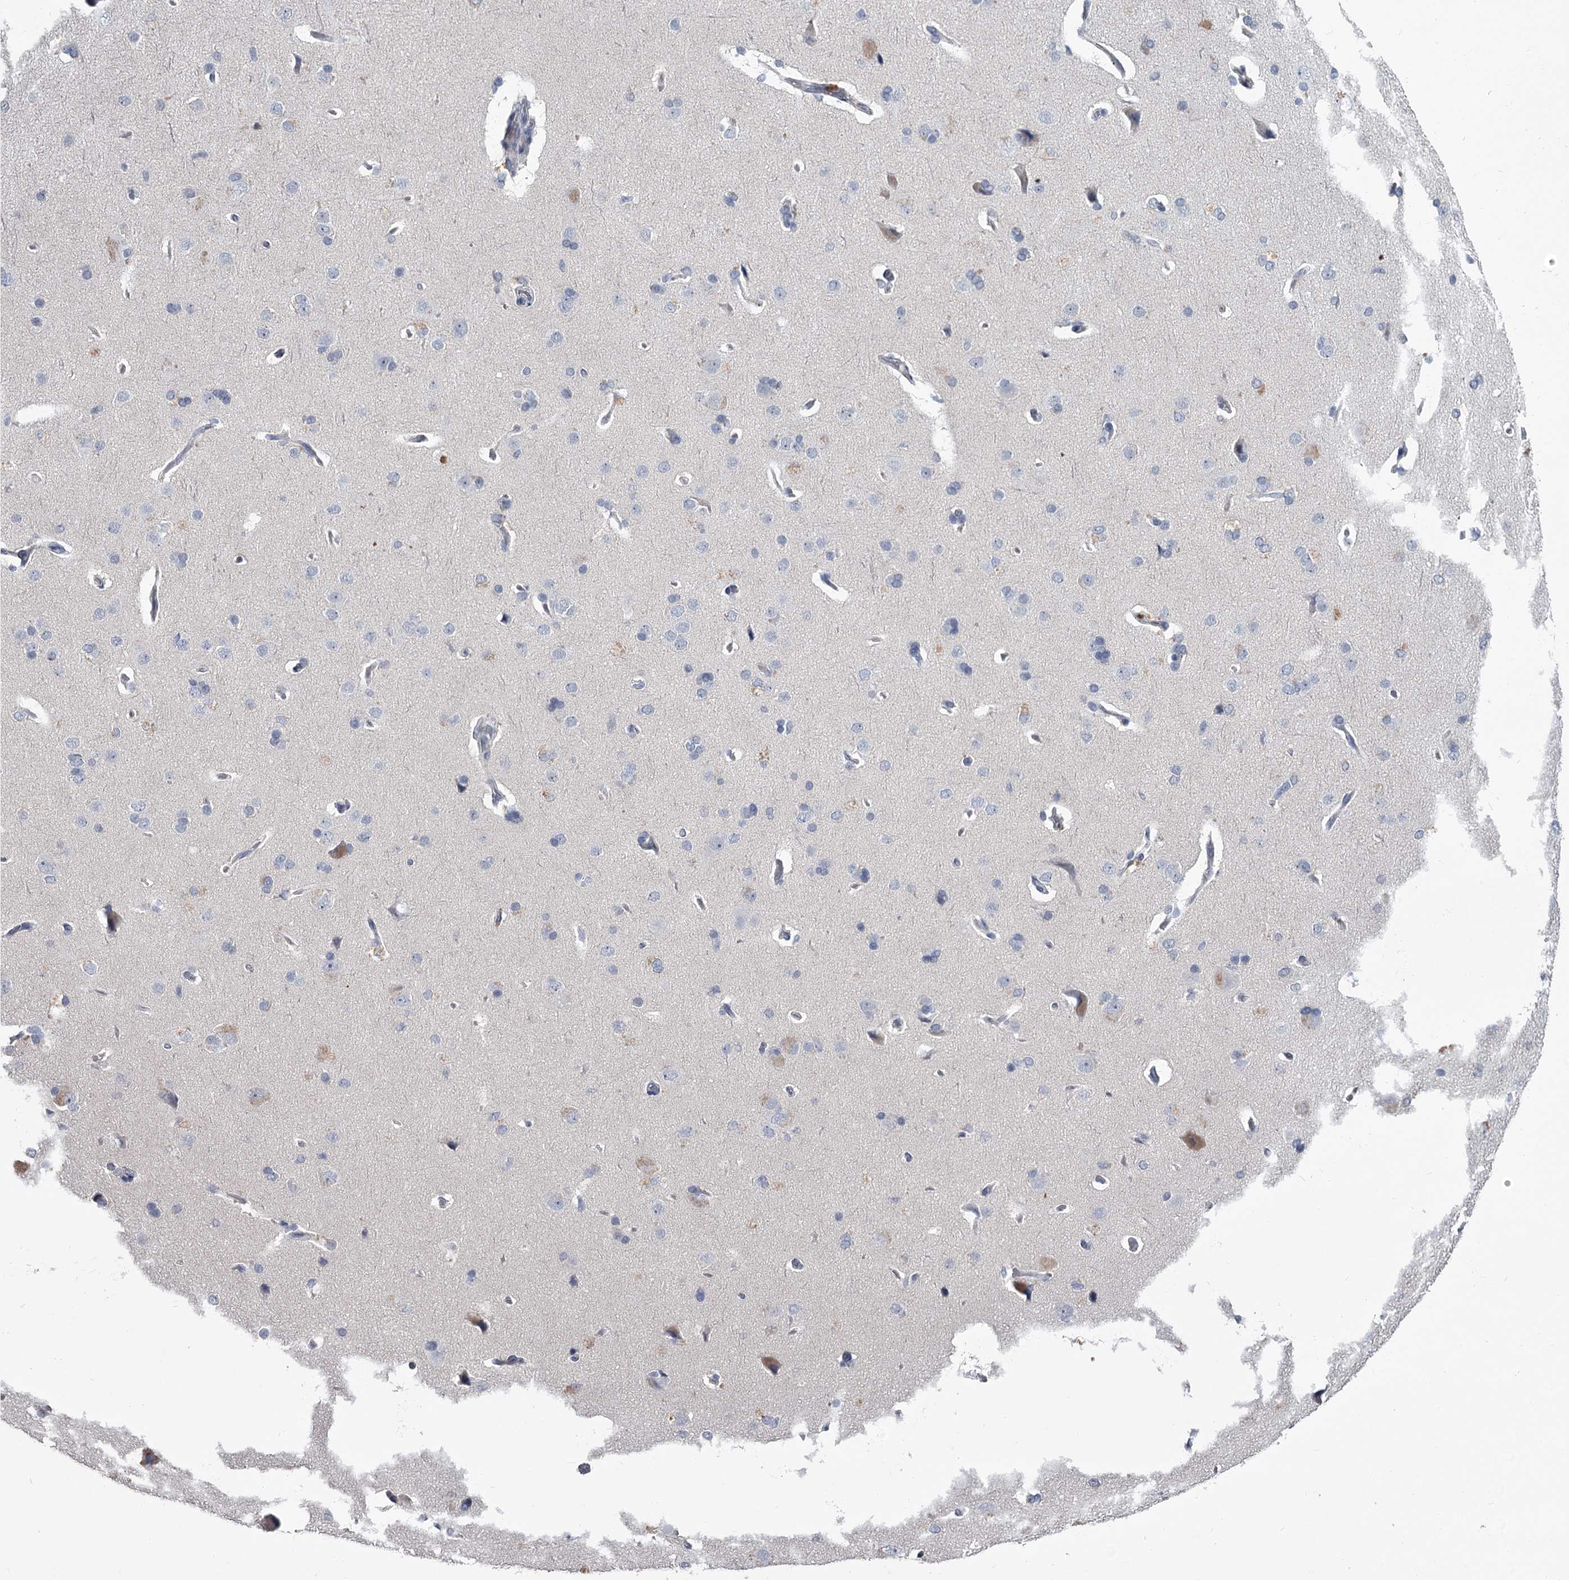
{"staining": {"intensity": "negative", "quantity": "none", "location": "none"}, "tissue": "cerebral cortex", "cell_type": "Endothelial cells", "image_type": "normal", "snomed": [{"axis": "morphology", "description": "Normal tissue, NOS"}, {"axis": "topography", "description": "Cerebral cortex"}], "caption": "High power microscopy micrograph of an IHC image of normal cerebral cortex, revealing no significant expression in endothelial cells.", "gene": "DAO", "patient": {"sex": "male", "age": 62}}